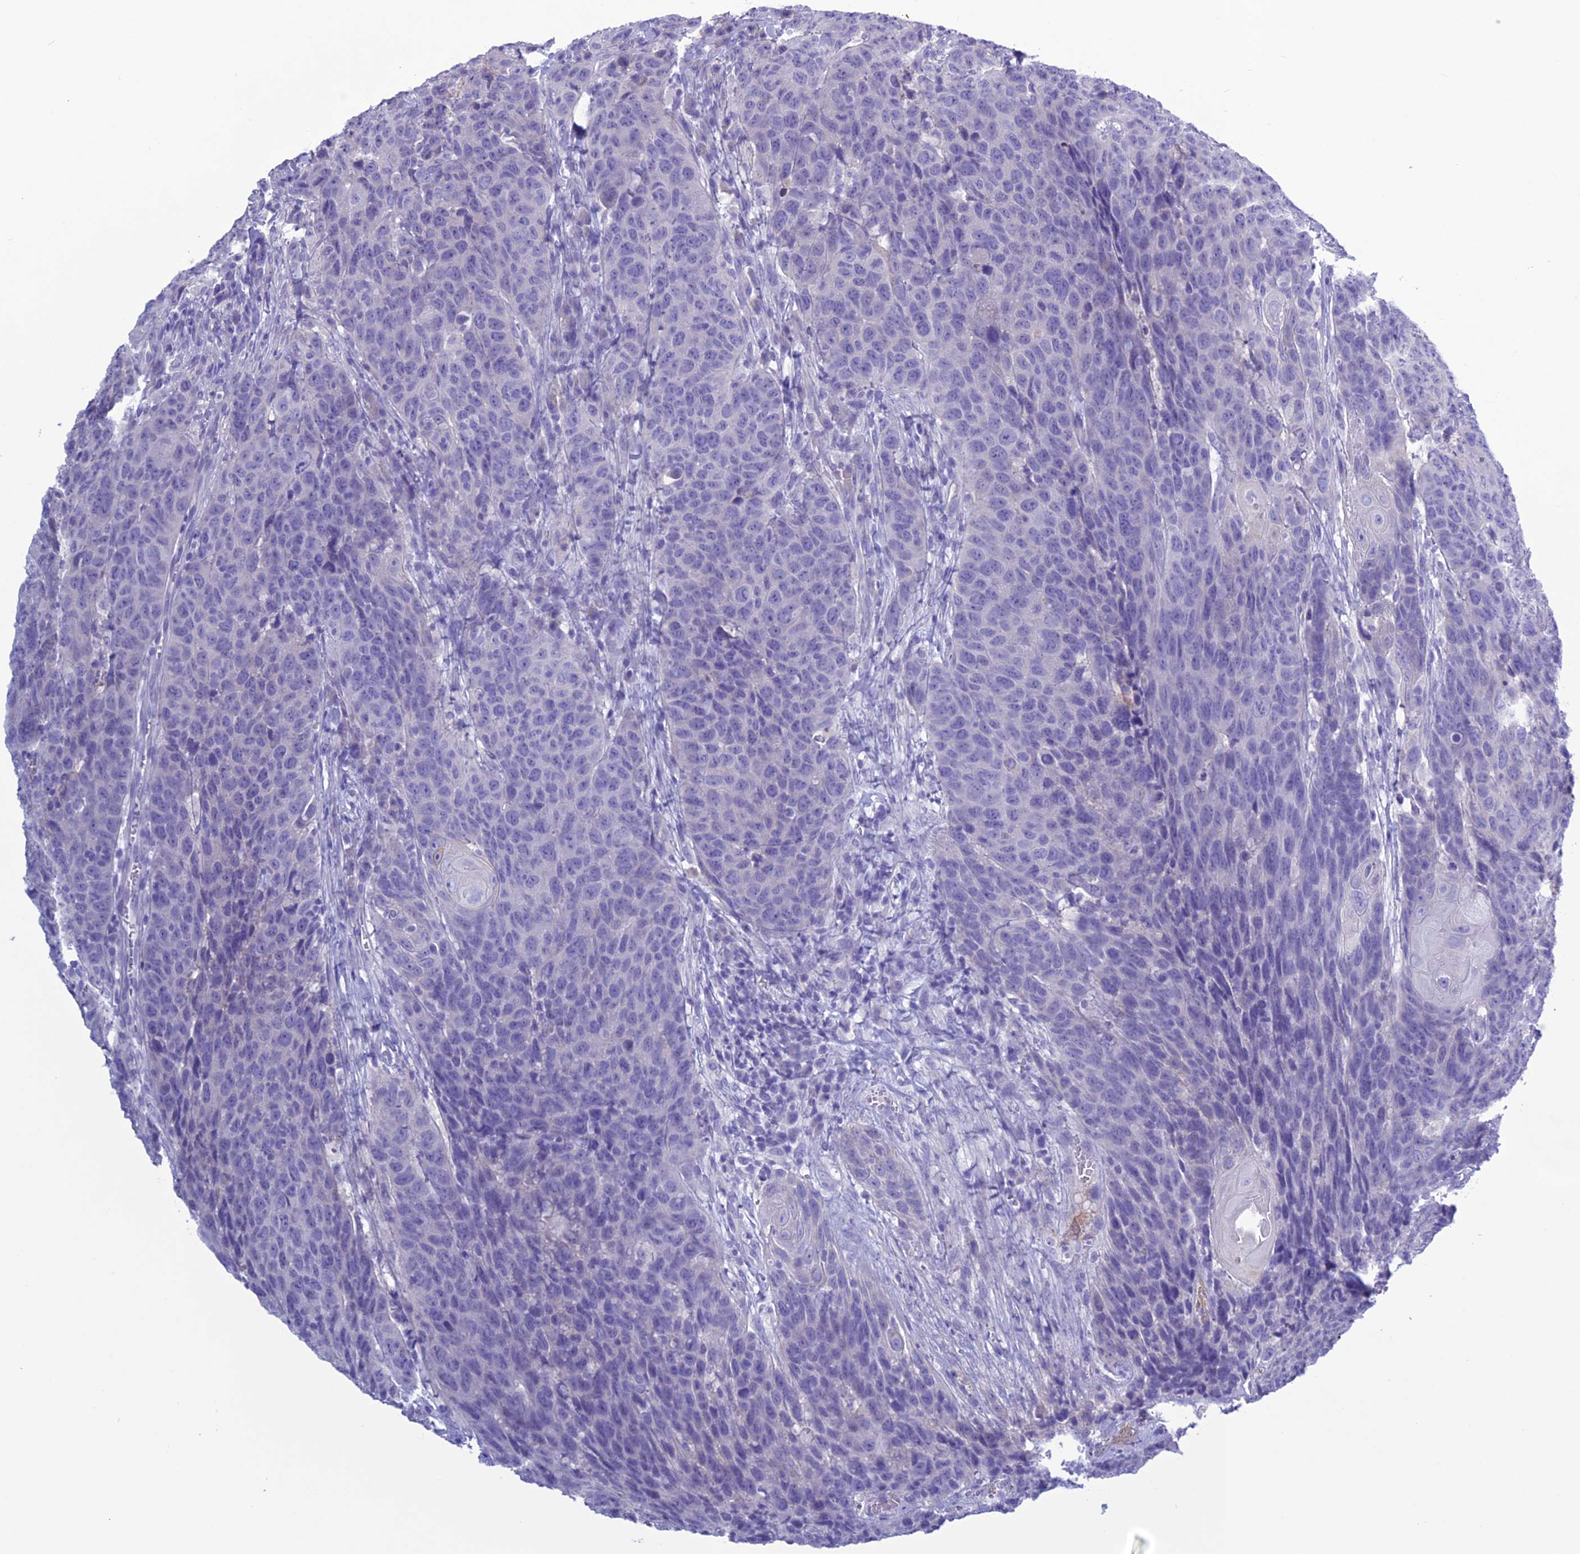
{"staining": {"intensity": "negative", "quantity": "none", "location": "none"}, "tissue": "head and neck cancer", "cell_type": "Tumor cells", "image_type": "cancer", "snomed": [{"axis": "morphology", "description": "Squamous cell carcinoma, NOS"}, {"axis": "topography", "description": "Head-Neck"}], "caption": "Tumor cells are negative for brown protein staining in squamous cell carcinoma (head and neck).", "gene": "CLEC2L", "patient": {"sex": "male", "age": 66}}